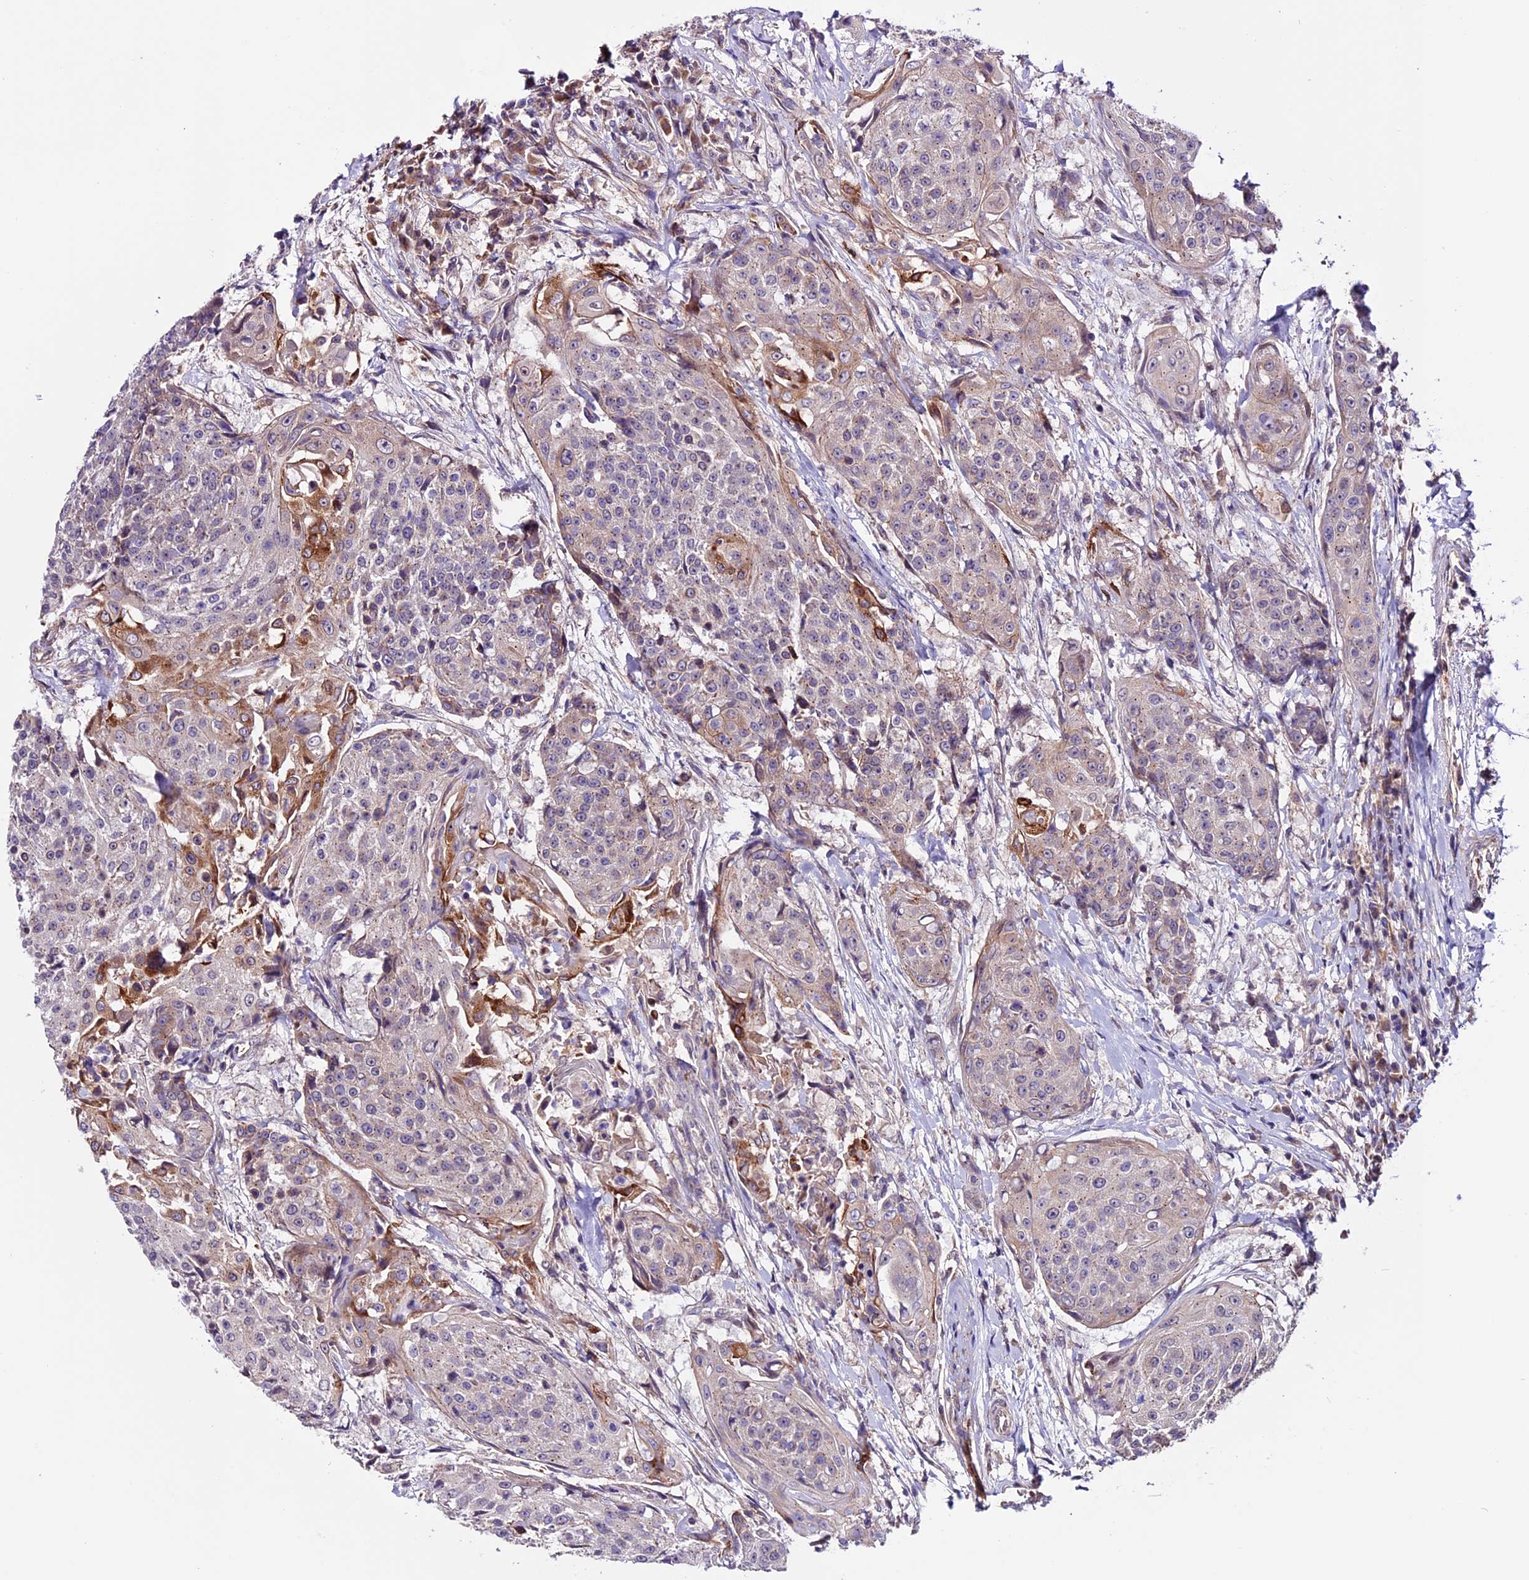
{"staining": {"intensity": "moderate", "quantity": "<25%", "location": "cytoplasmic/membranous"}, "tissue": "urothelial cancer", "cell_type": "Tumor cells", "image_type": "cancer", "snomed": [{"axis": "morphology", "description": "Urothelial carcinoma, High grade"}, {"axis": "topography", "description": "Urinary bladder"}], "caption": "About <25% of tumor cells in urothelial cancer reveal moderate cytoplasmic/membranous protein positivity as visualized by brown immunohistochemical staining.", "gene": "RINL", "patient": {"sex": "female", "age": 63}}